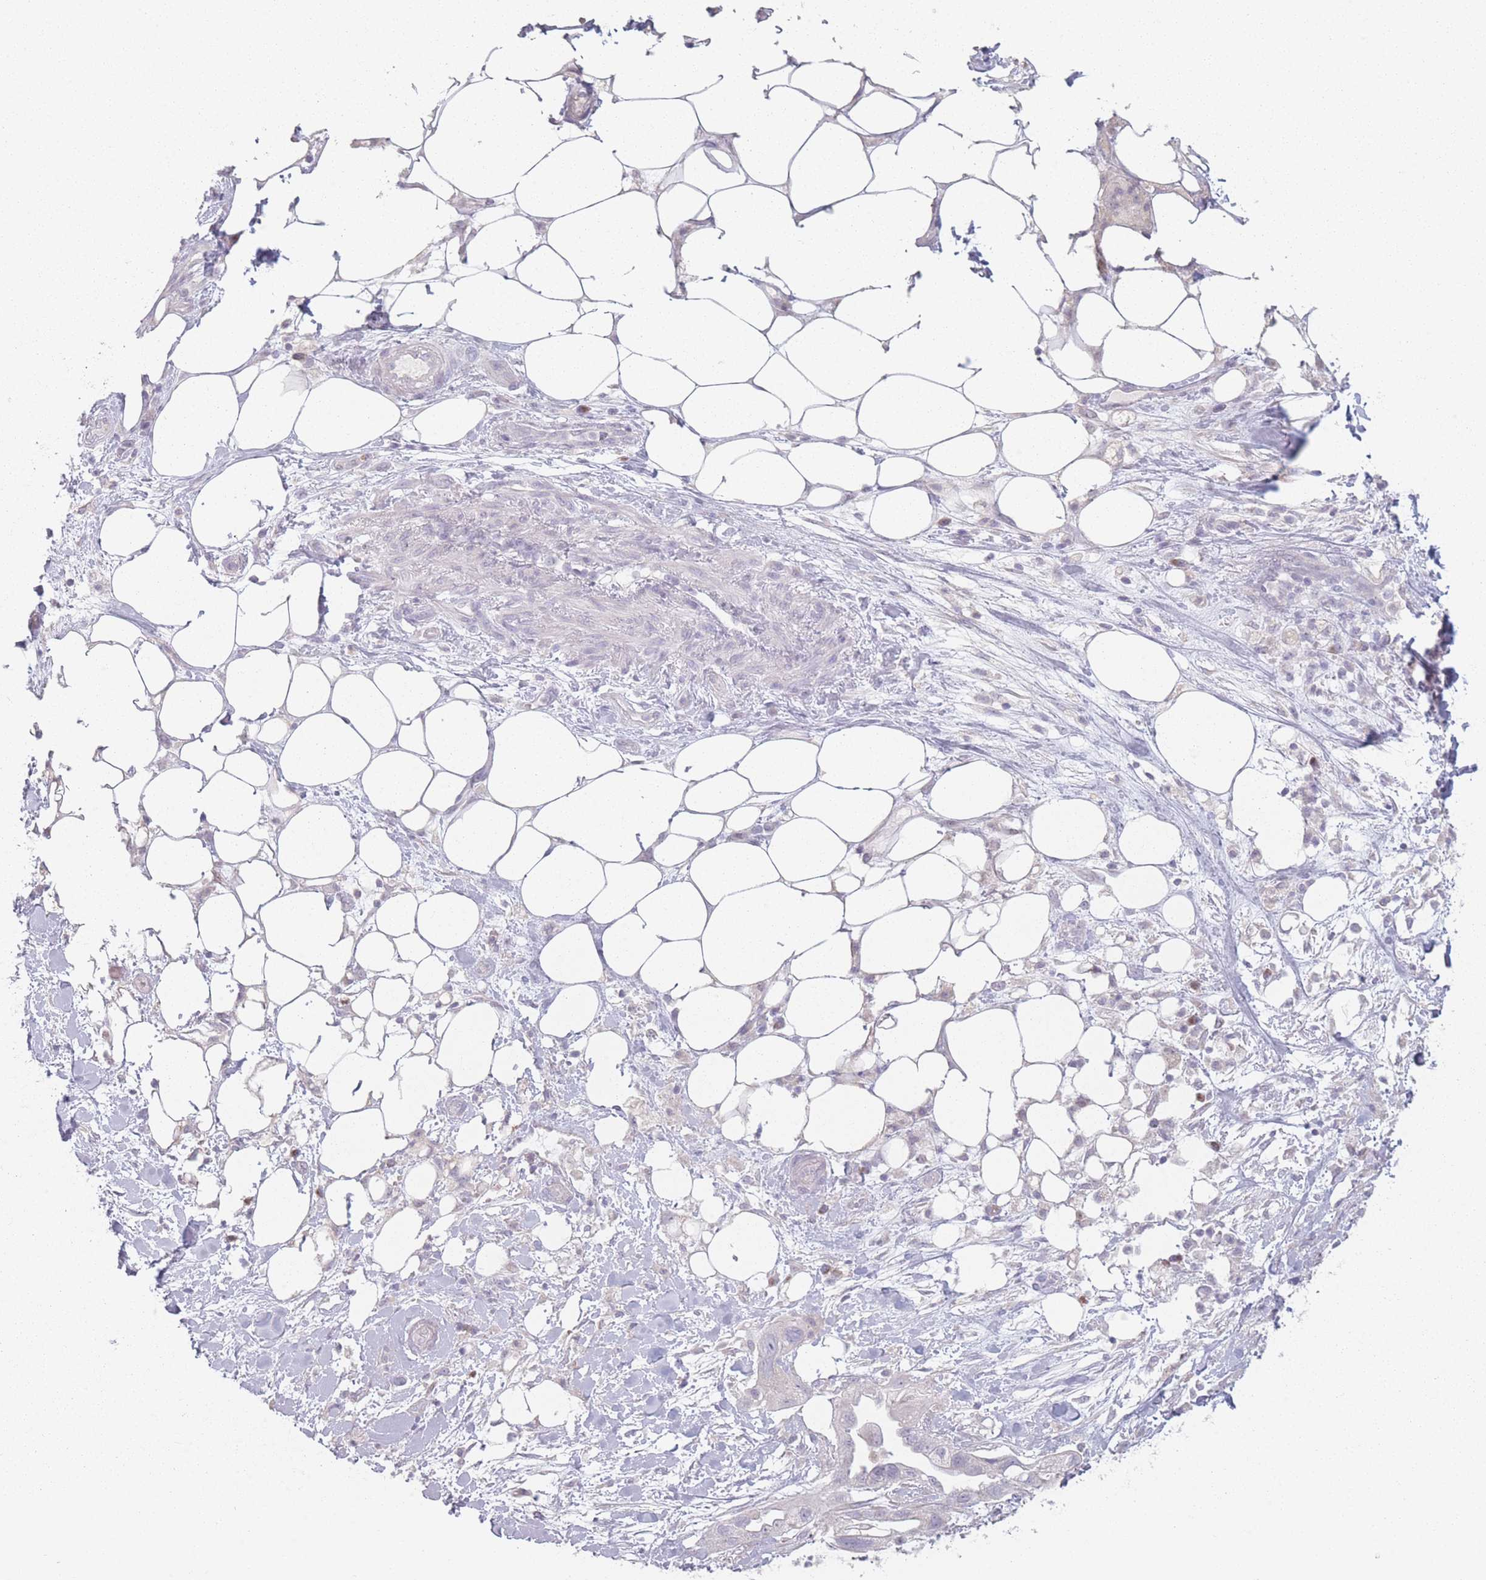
{"staining": {"intensity": "negative", "quantity": "none", "location": "none"}, "tissue": "pancreatic cancer", "cell_type": "Tumor cells", "image_type": "cancer", "snomed": [{"axis": "morphology", "description": "Adenocarcinoma, NOS"}, {"axis": "topography", "description": "Pancreas"}], "caption": "Human pancreatic cancer (adenocarcinoma) stained for a protein using immunohistochemistry displays no staining in tumor cells.", "gene": "RASL10B", "patient": {"sex": "male", "age": 44}}